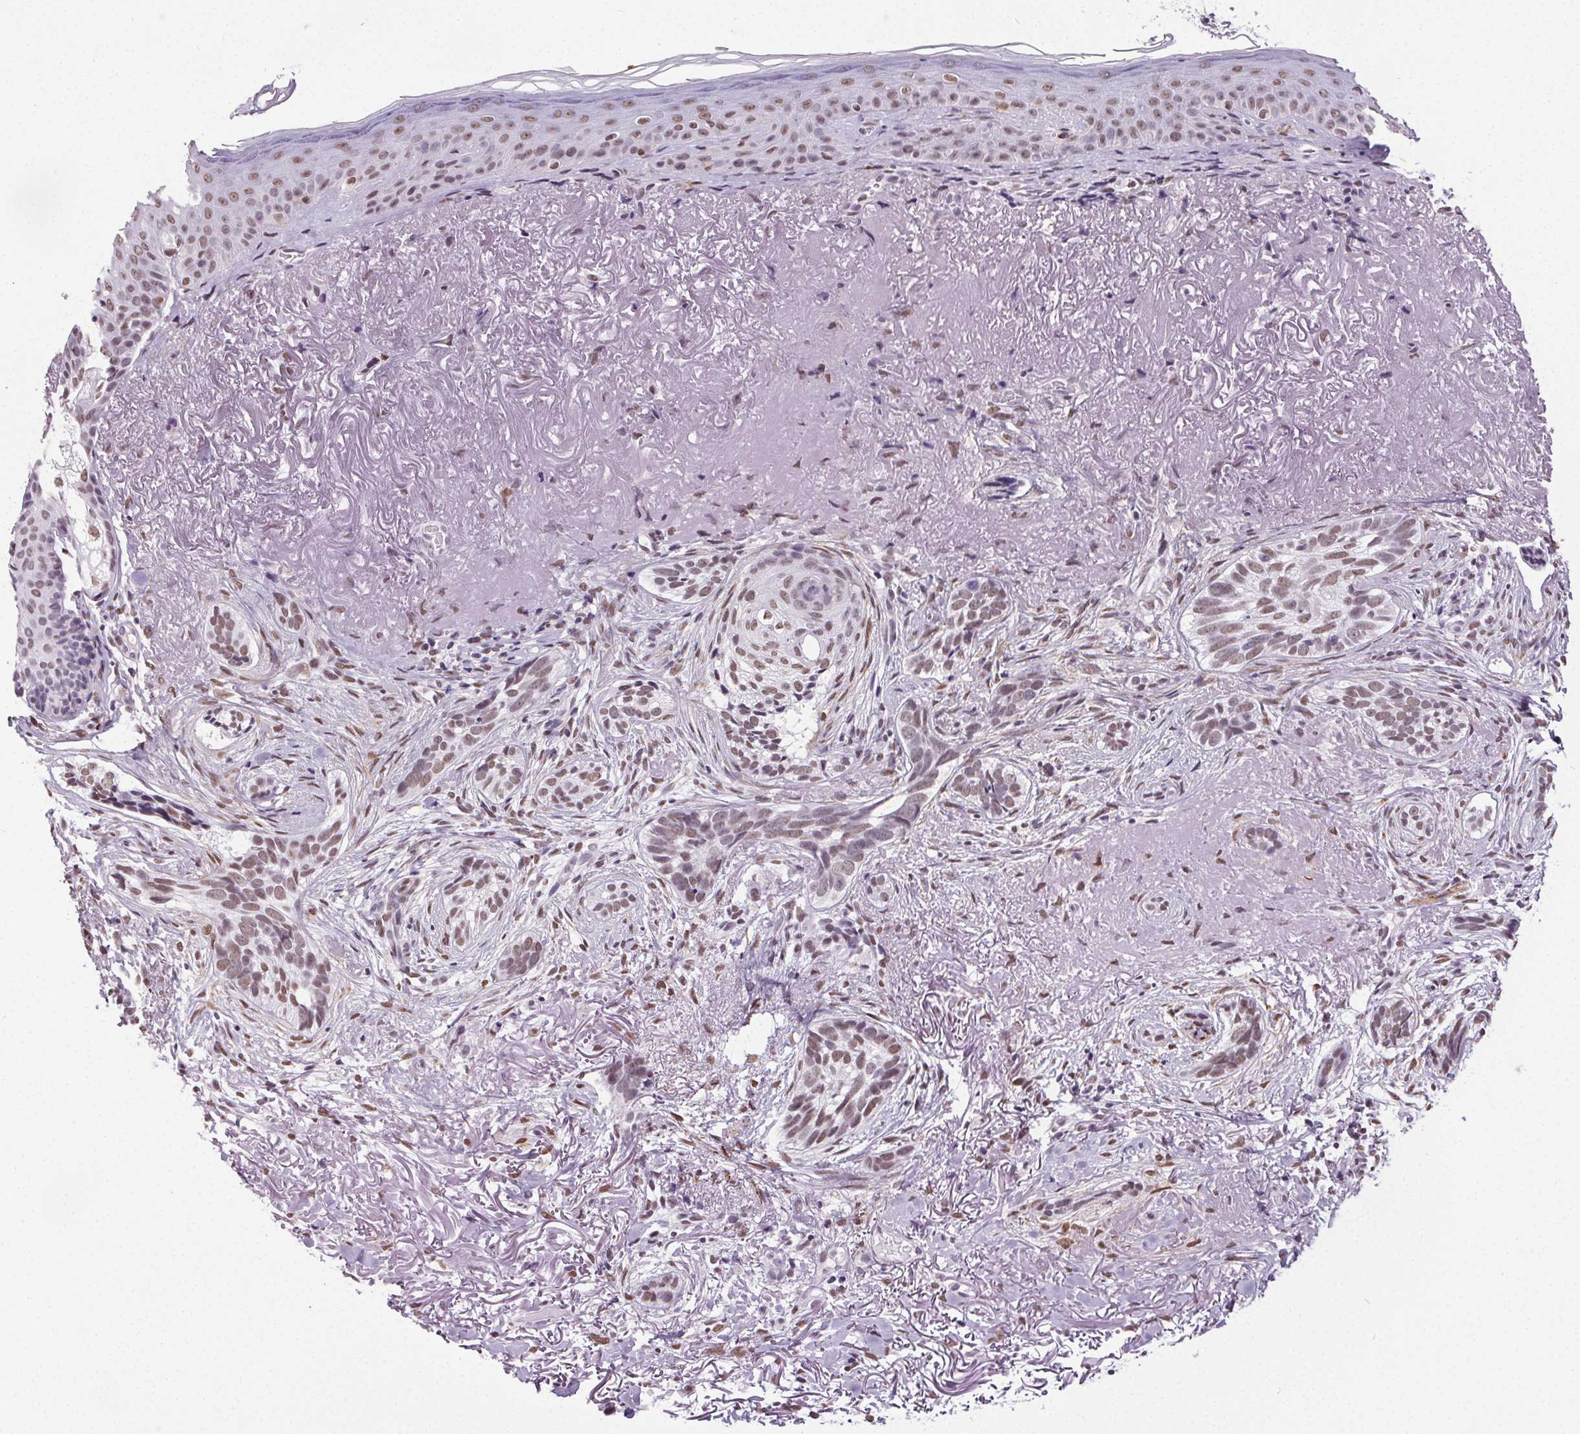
{"staining": {"intensity": "weak", "quantity": "25%-75%", "location": "nuclear"}, "tissue": "skin cancer", "cell_type": "Tumor cells", "image_type": "cancer", "snomed": [{"axis": "morphology", "description": "Basal cell carcinoma"}, {"axis": "morphology", "description": "BCC, high aggressive"}, {"axis": "topography", "description": "Skin"}], "caption": "IHC histopathology image of neoplastic tissue: skin cancer stained using IHC exhibits low levels of weak protein expression localized specifically in the nuclear of tumor cells, appearing as a nuclear brown color.", "gene": "GP6", "patient": {"sex": "female", "age": 86}}